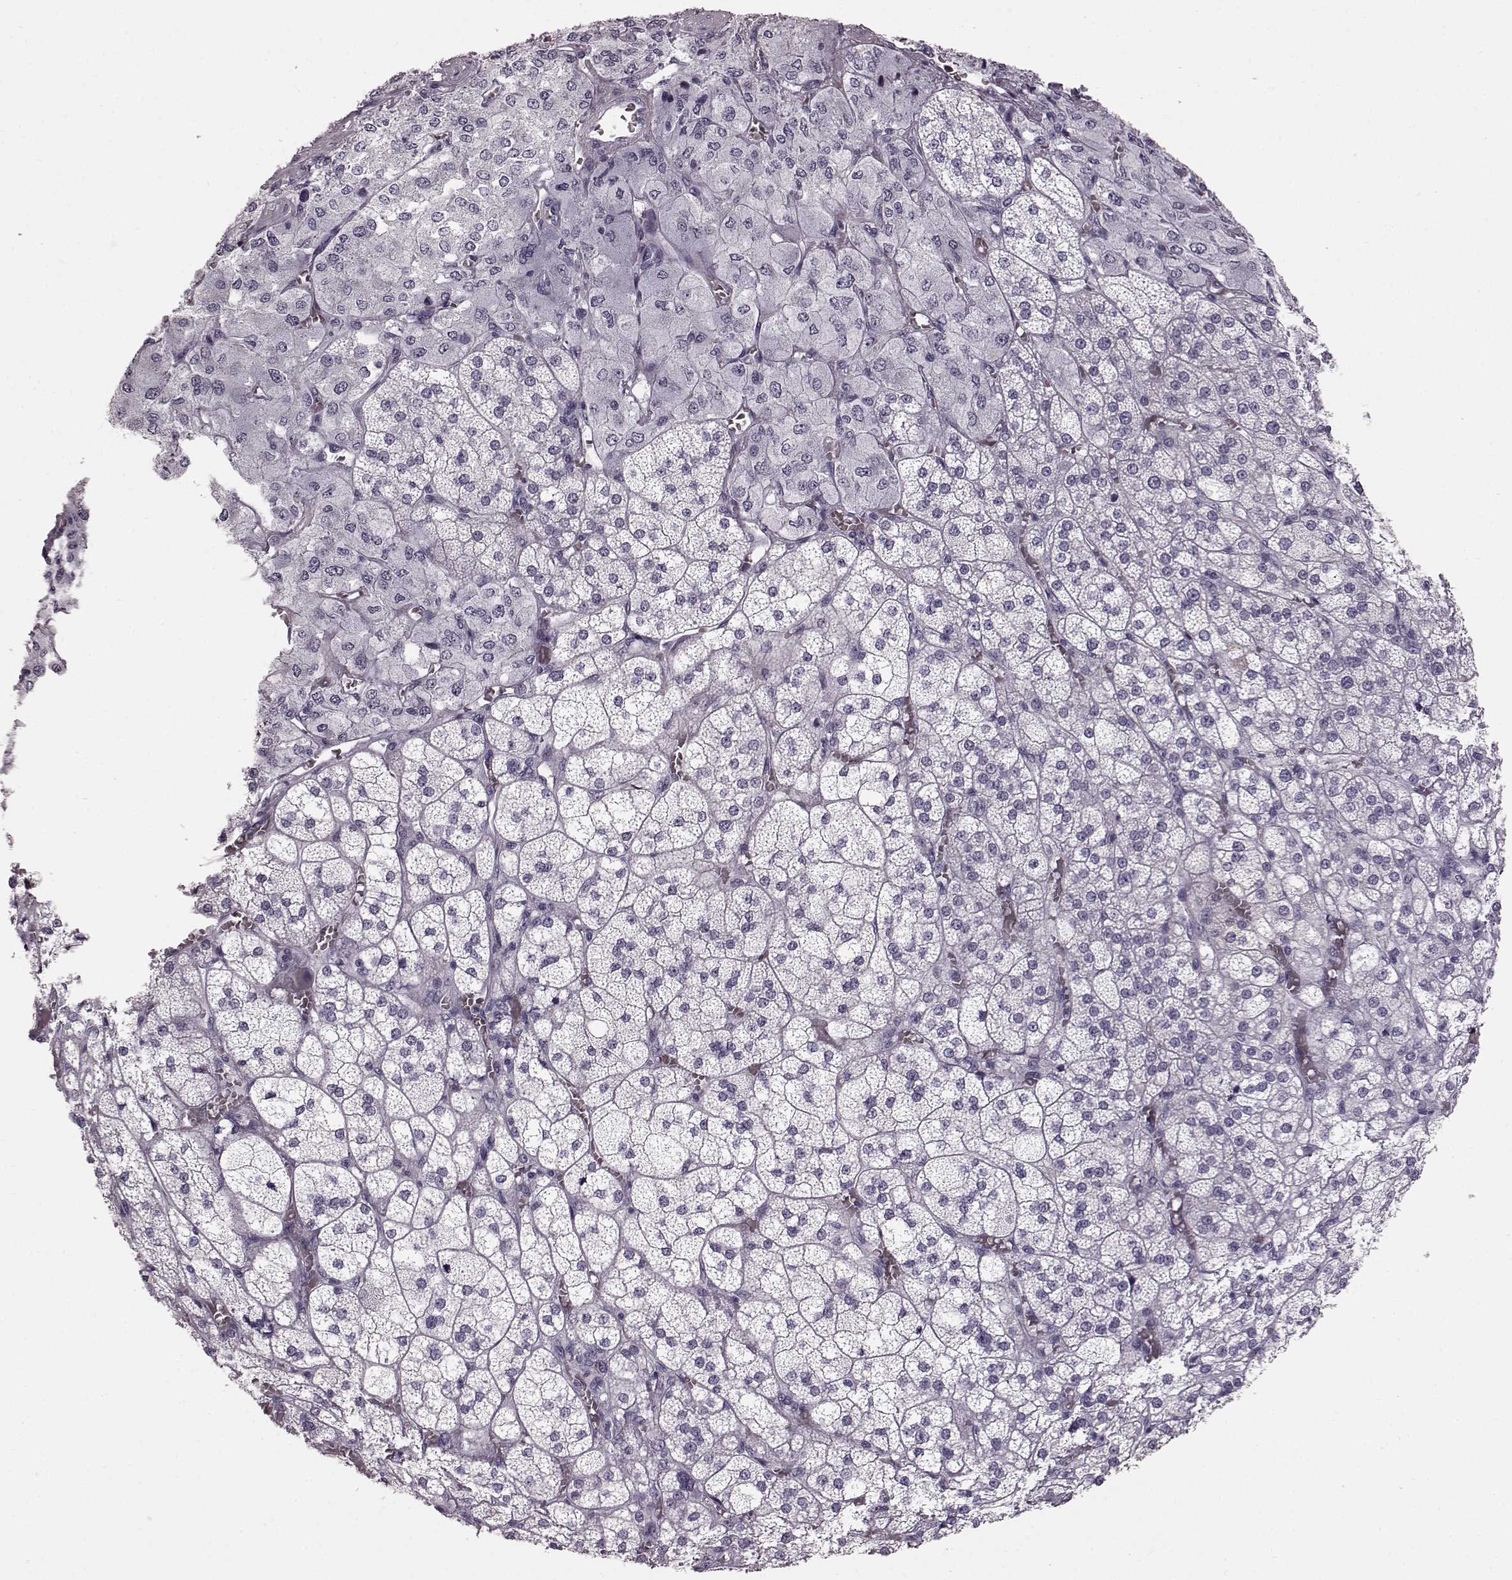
{"staining": {"intensity": "negative", "quantity": "none", "location": "none"}, "tissue": "adrenal gland", "cell_type": "Glandular cells", "image_type": "normal", "snomed": [{"axis": "morphology", "description": "Normal tissue, NOS"}, {"axis": "topography", "description": "Adrenal gland"}], "caption": "Adrenal gland was stained to show a protein in brown. There is no significant expression in glandular cells.", "gene": "TCHHL1", "patient": {"sex": "female", "age": 60}}